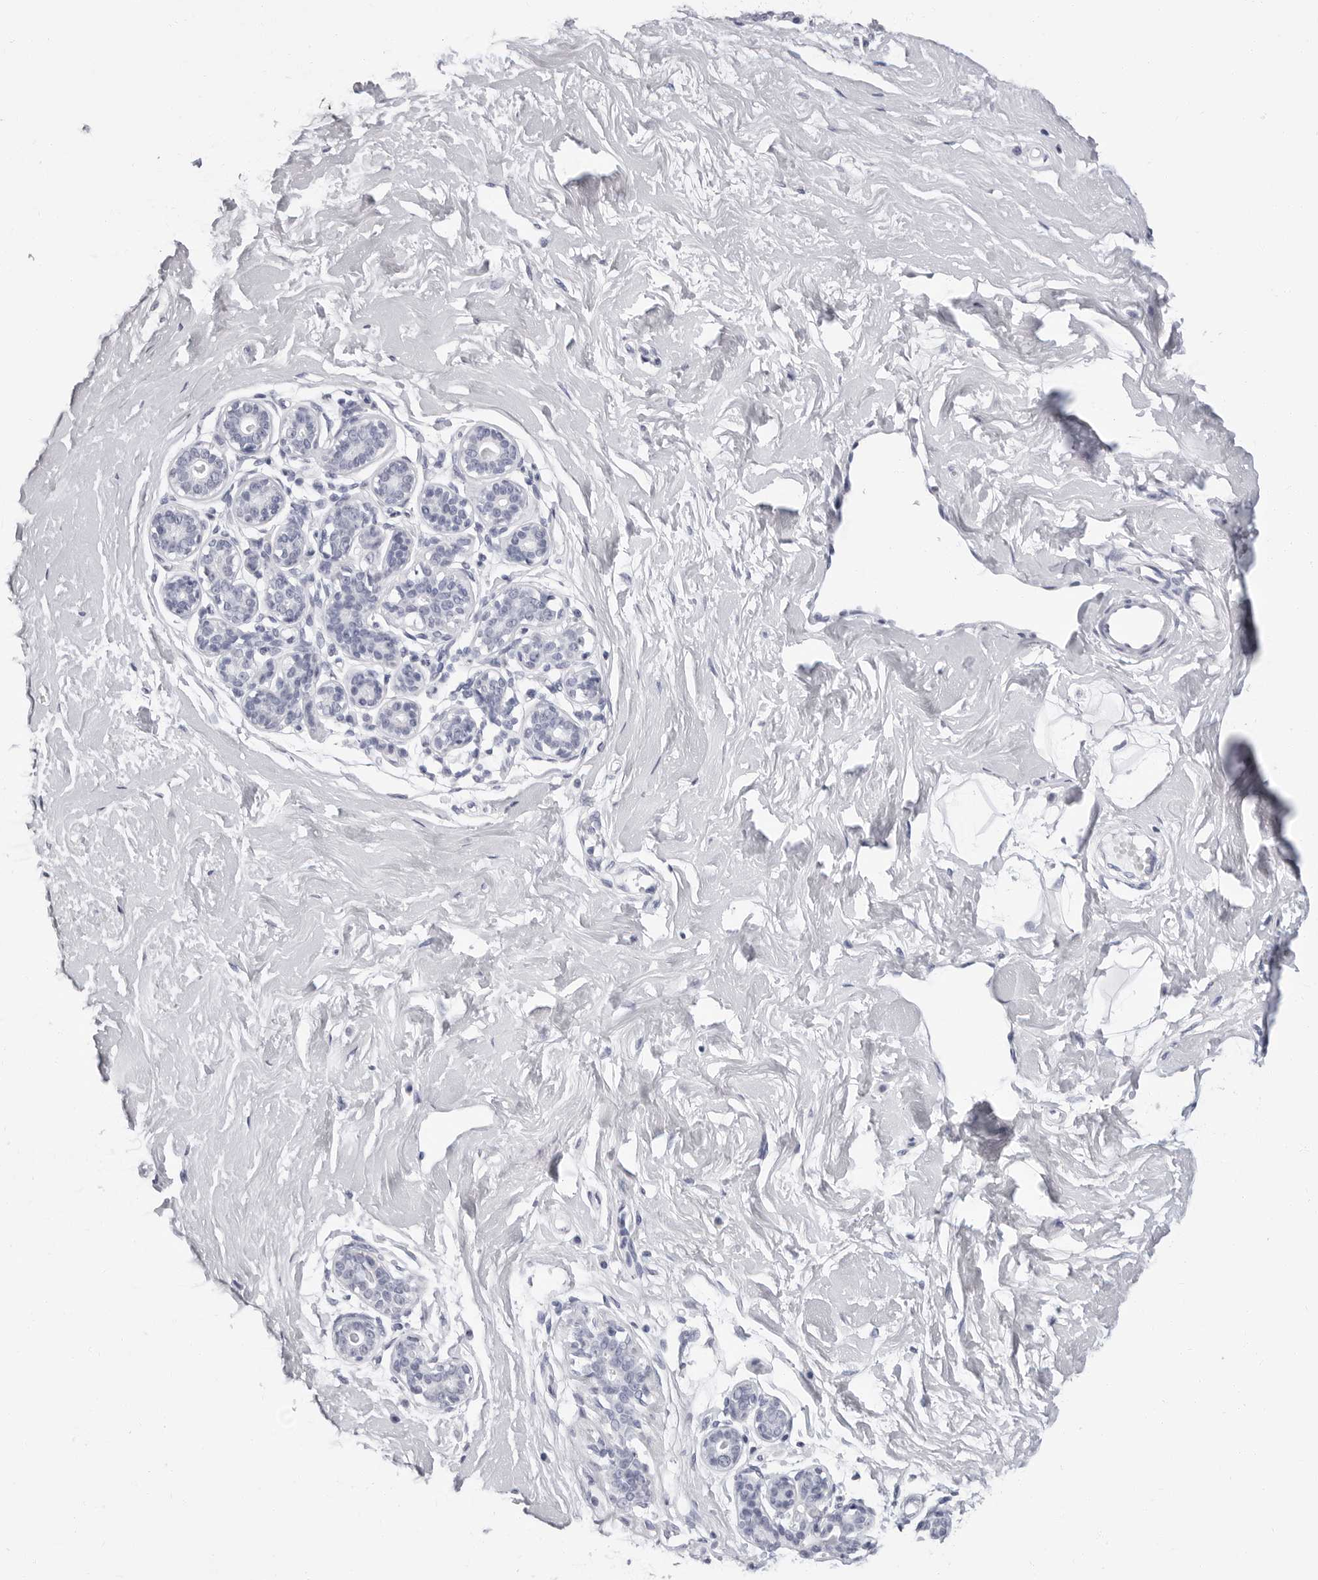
{"staining": {"intensity": "negative", "quantity": "none", "location": "none"}, "tissue": "breast", "cell_type": "Adipocytes", "image_type": "normal", "snomed": [{"axis": "morphology", "description": "Normal tissue, NOS"}, {"axis": "morphology", "description": "Adenoma, NOS"}, {"axis": "topography", "description": "Breast"}], "caption": "There is no significant staining in adipocytes of breast. (Brightfield microscopy of DAB (3,3'-diaminobenzidine) immunohistochemistry at high magnification).", "gene": "ERICH3", "patient": {"sex": "female", "age": 23}}